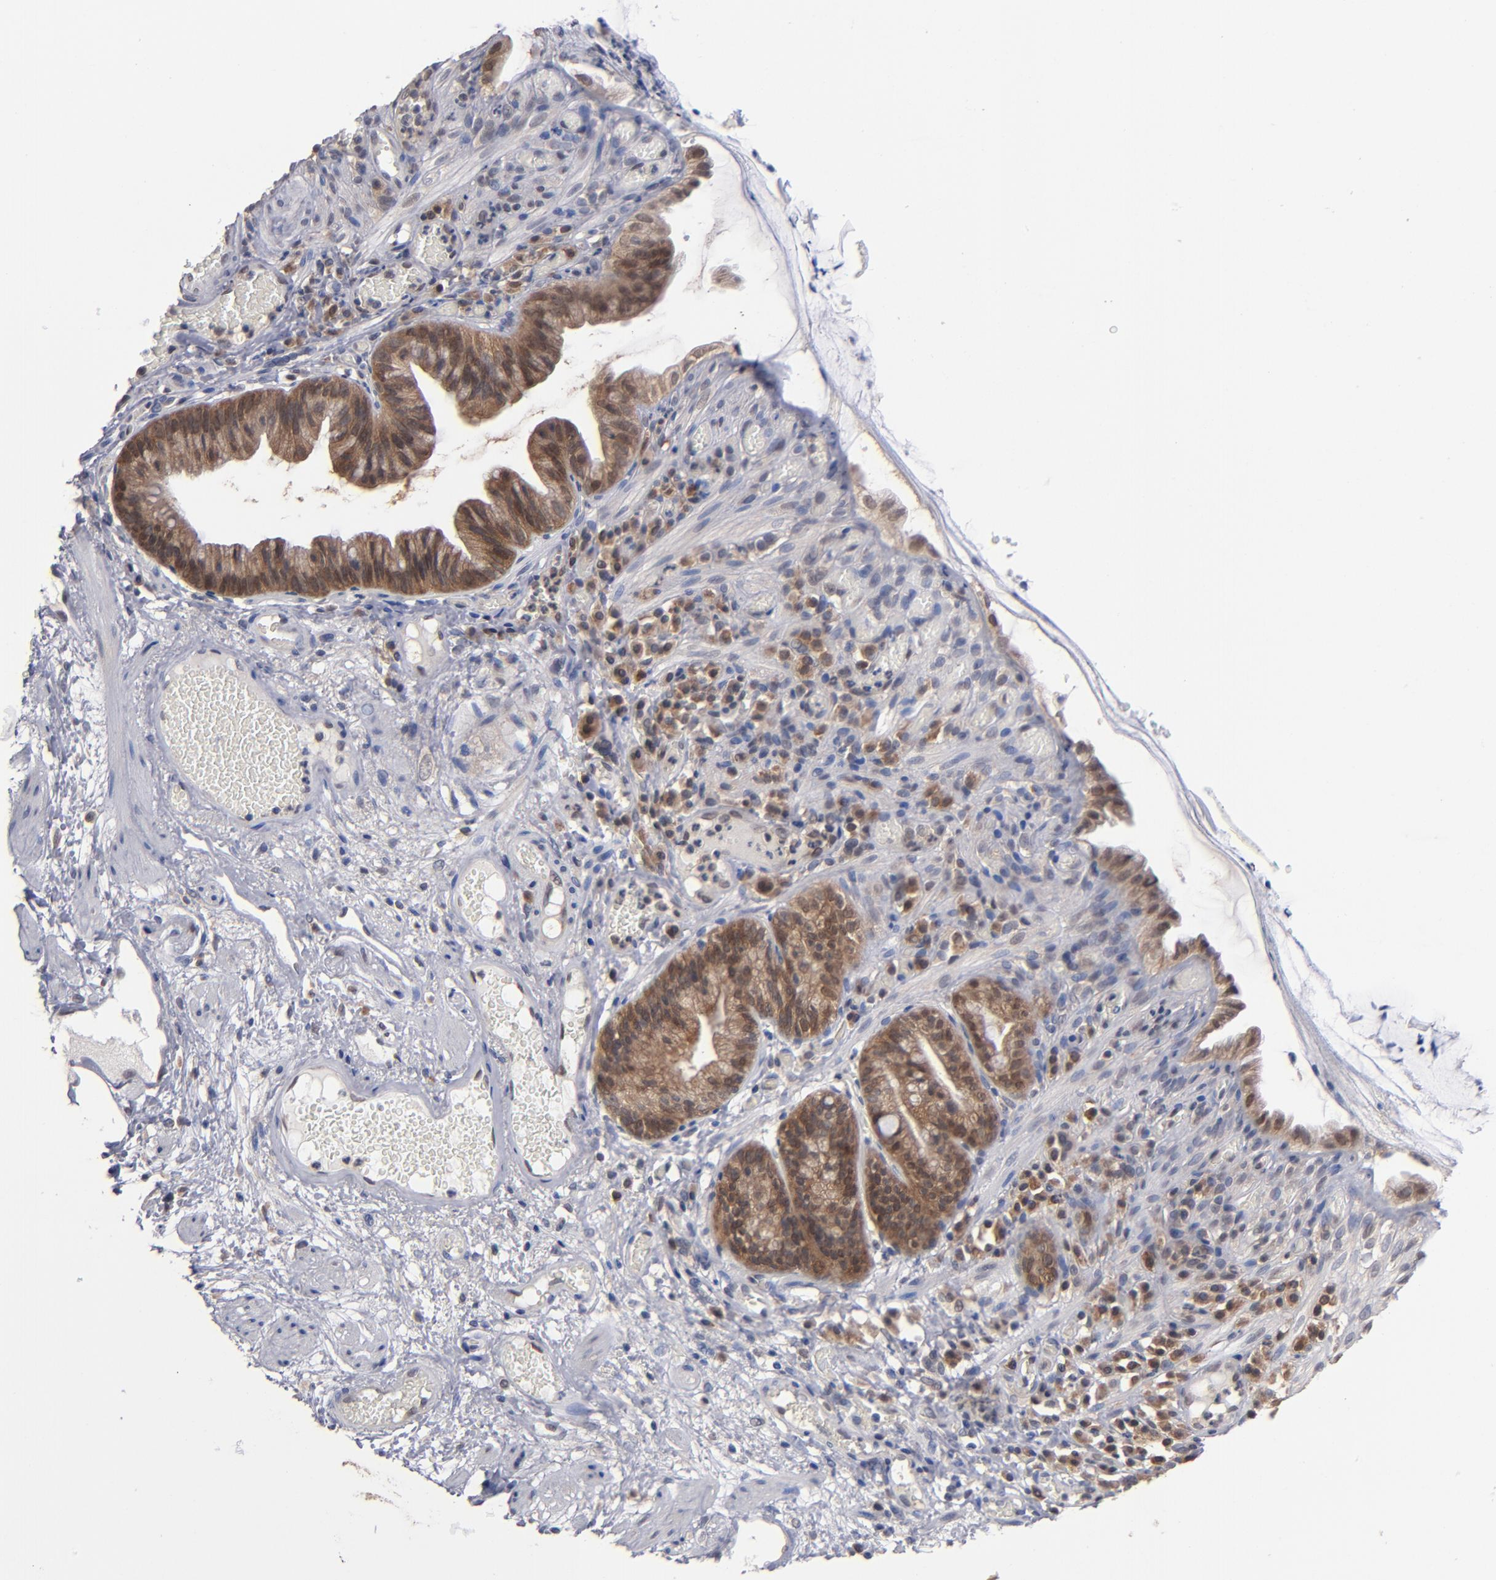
{"staining": {"intensity": "moderate", "quantity": "25%-75%", "location": "cytoplasmic/membranous"}, "tissue": "skin", "cell_type": "Epidermal cells", "image_type": "normal", "snomed": [{"axis": "morphology", "description": "Normal tissue, NOS"}, {"axis": "morphology", "description": "Hemorrhoids"}, {"axis": "morphology", "description": "Inflammation, NOS"}, {"axis": "topography", "description": "Anal"}], "caption": "An image of skin stained for a protein displays moderate cytoplasmic/membranous brown staining in epidermal cells.", "gene": "ALG13", "patient": {"sex": "male", "age": 60}}